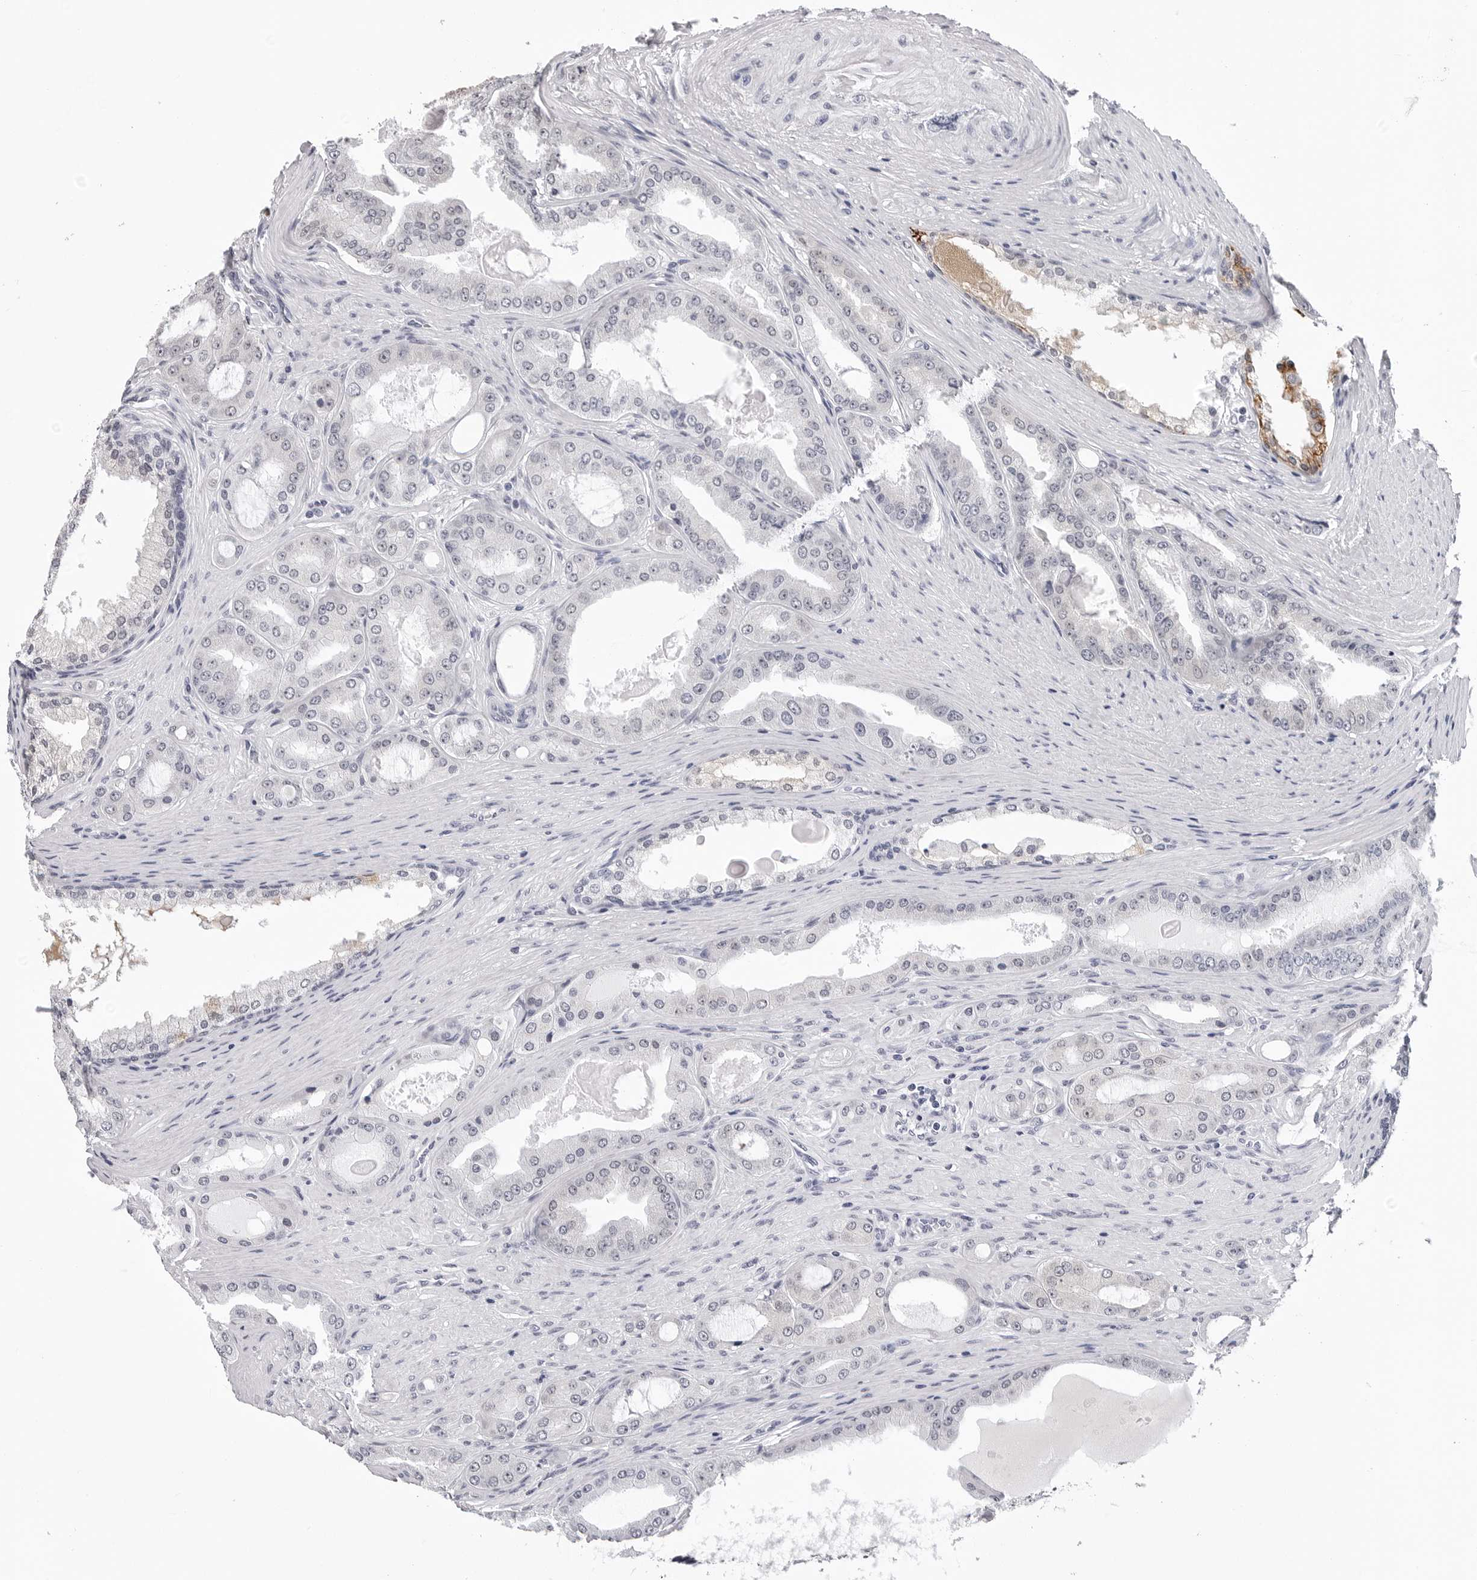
{"staining": {"intensity": "negative", "quantity": "none", "location": "none"}, "tissue": "prostate cancer", "cell_type": "Tumor cells", "image_type": "cancer", "snomed": [{"axis": "morphology", "description": "Adenocarcinoma, High grade"}, {"axis": "topography", "description": "Prostate"}], "caption": "Image shows no protein staining in tumor cells of prostate cancer (high-grade adenocarcinoma) tissue. (Immunohistochemistry (ihc), brightfield microscopy, high magnification).", "gene": "GNL2", "patient": {"sex": "male", "age": 60}}